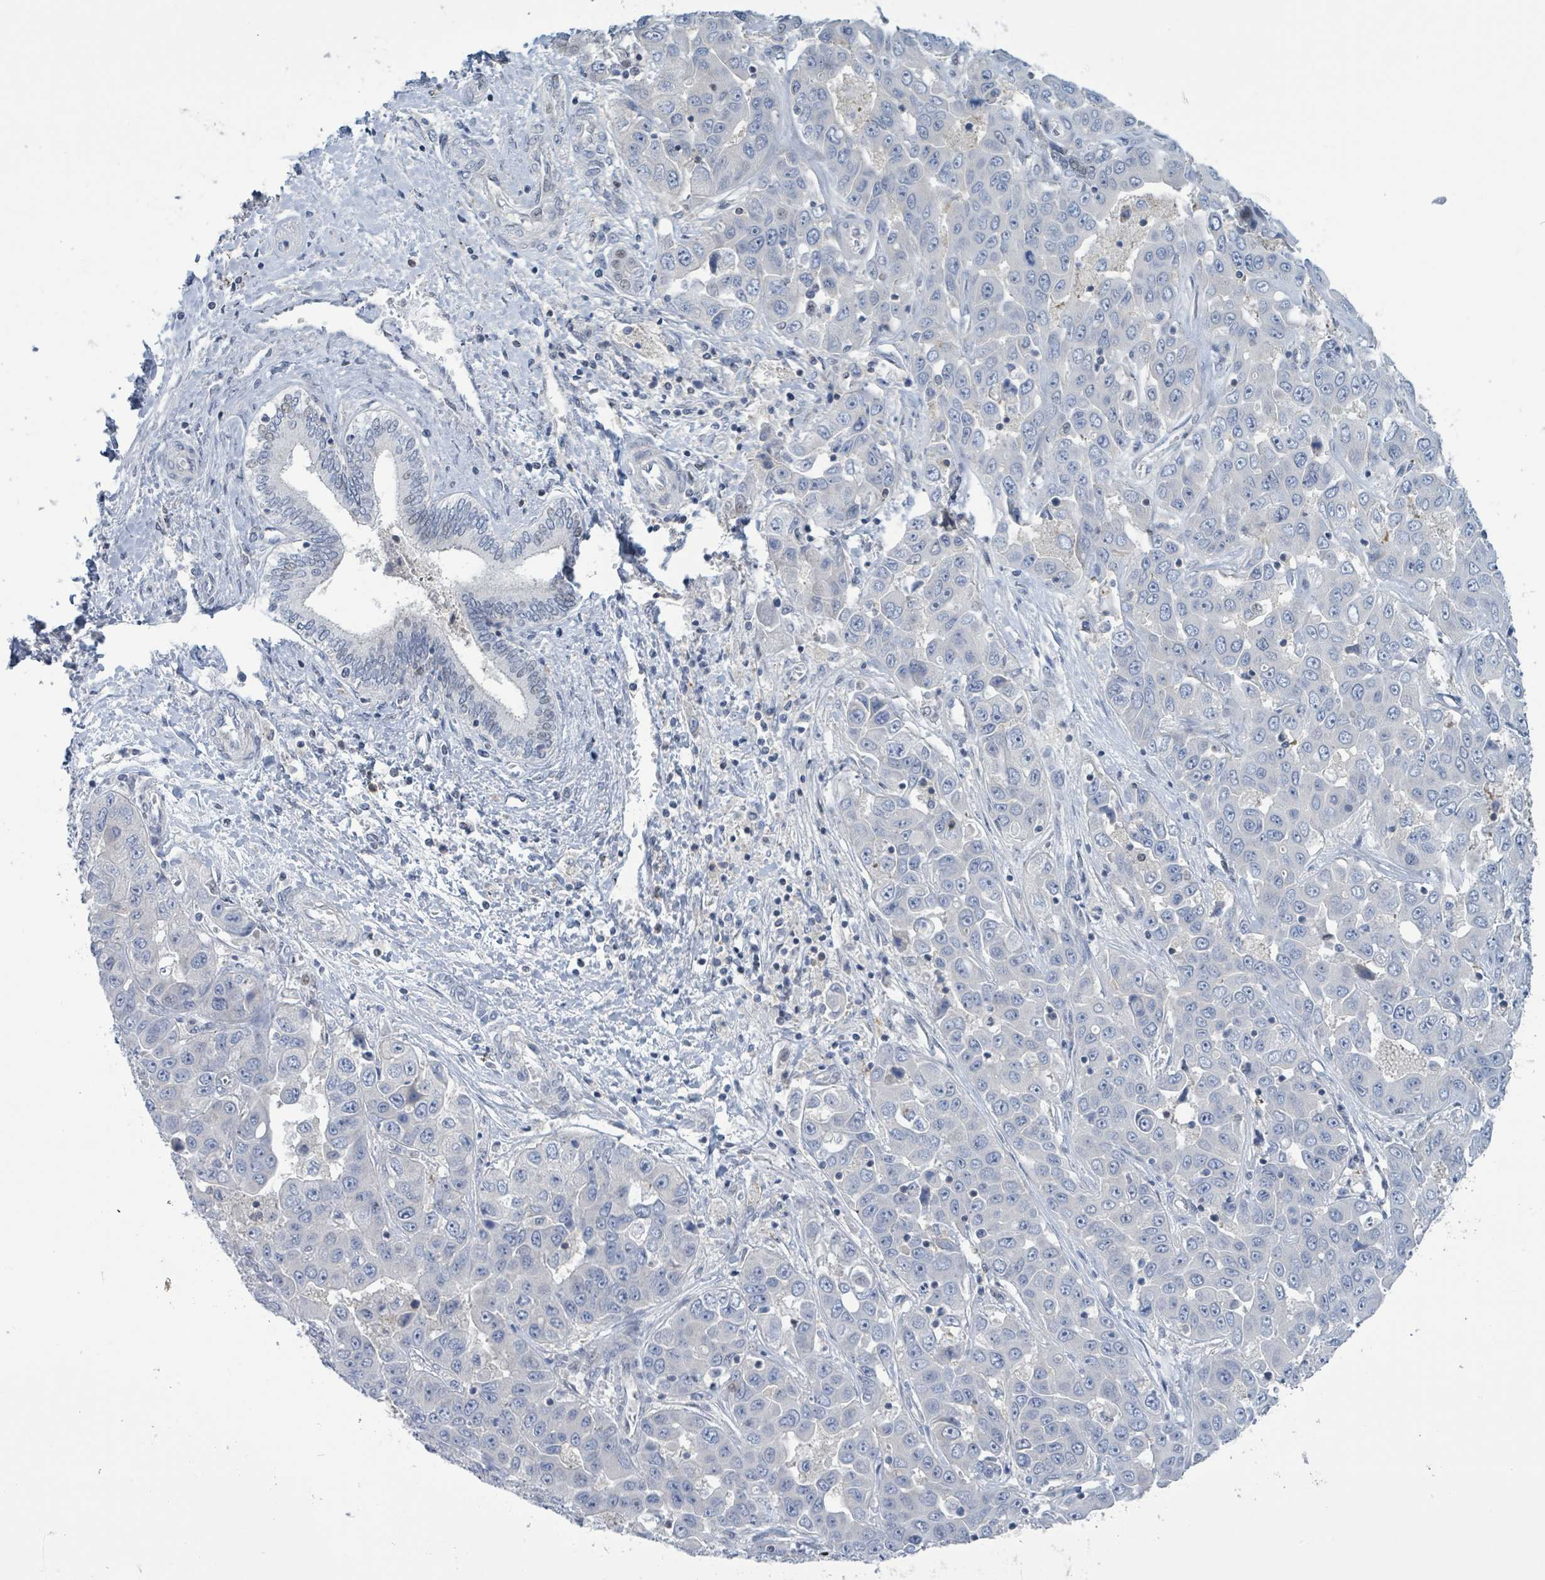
{"staining": {"intensity": "negative", "quantity": "none", "location": "none"}, "tissue": "liver cancer", "cell_type": "Tumor cells", "image_type": "cancer", "snomed": [{"axis": "morphology", "description": "Cholangiocarcinoma"}, {"axis": "topography", "description": "Liver"}], "caption": "This is an immunohistochemistry micrograph of human cholangiocarcinoma (liver). There is no staining in tumor cells.", "gene": "DGKZ", "patient": {"sex": "female", "age": 52}}